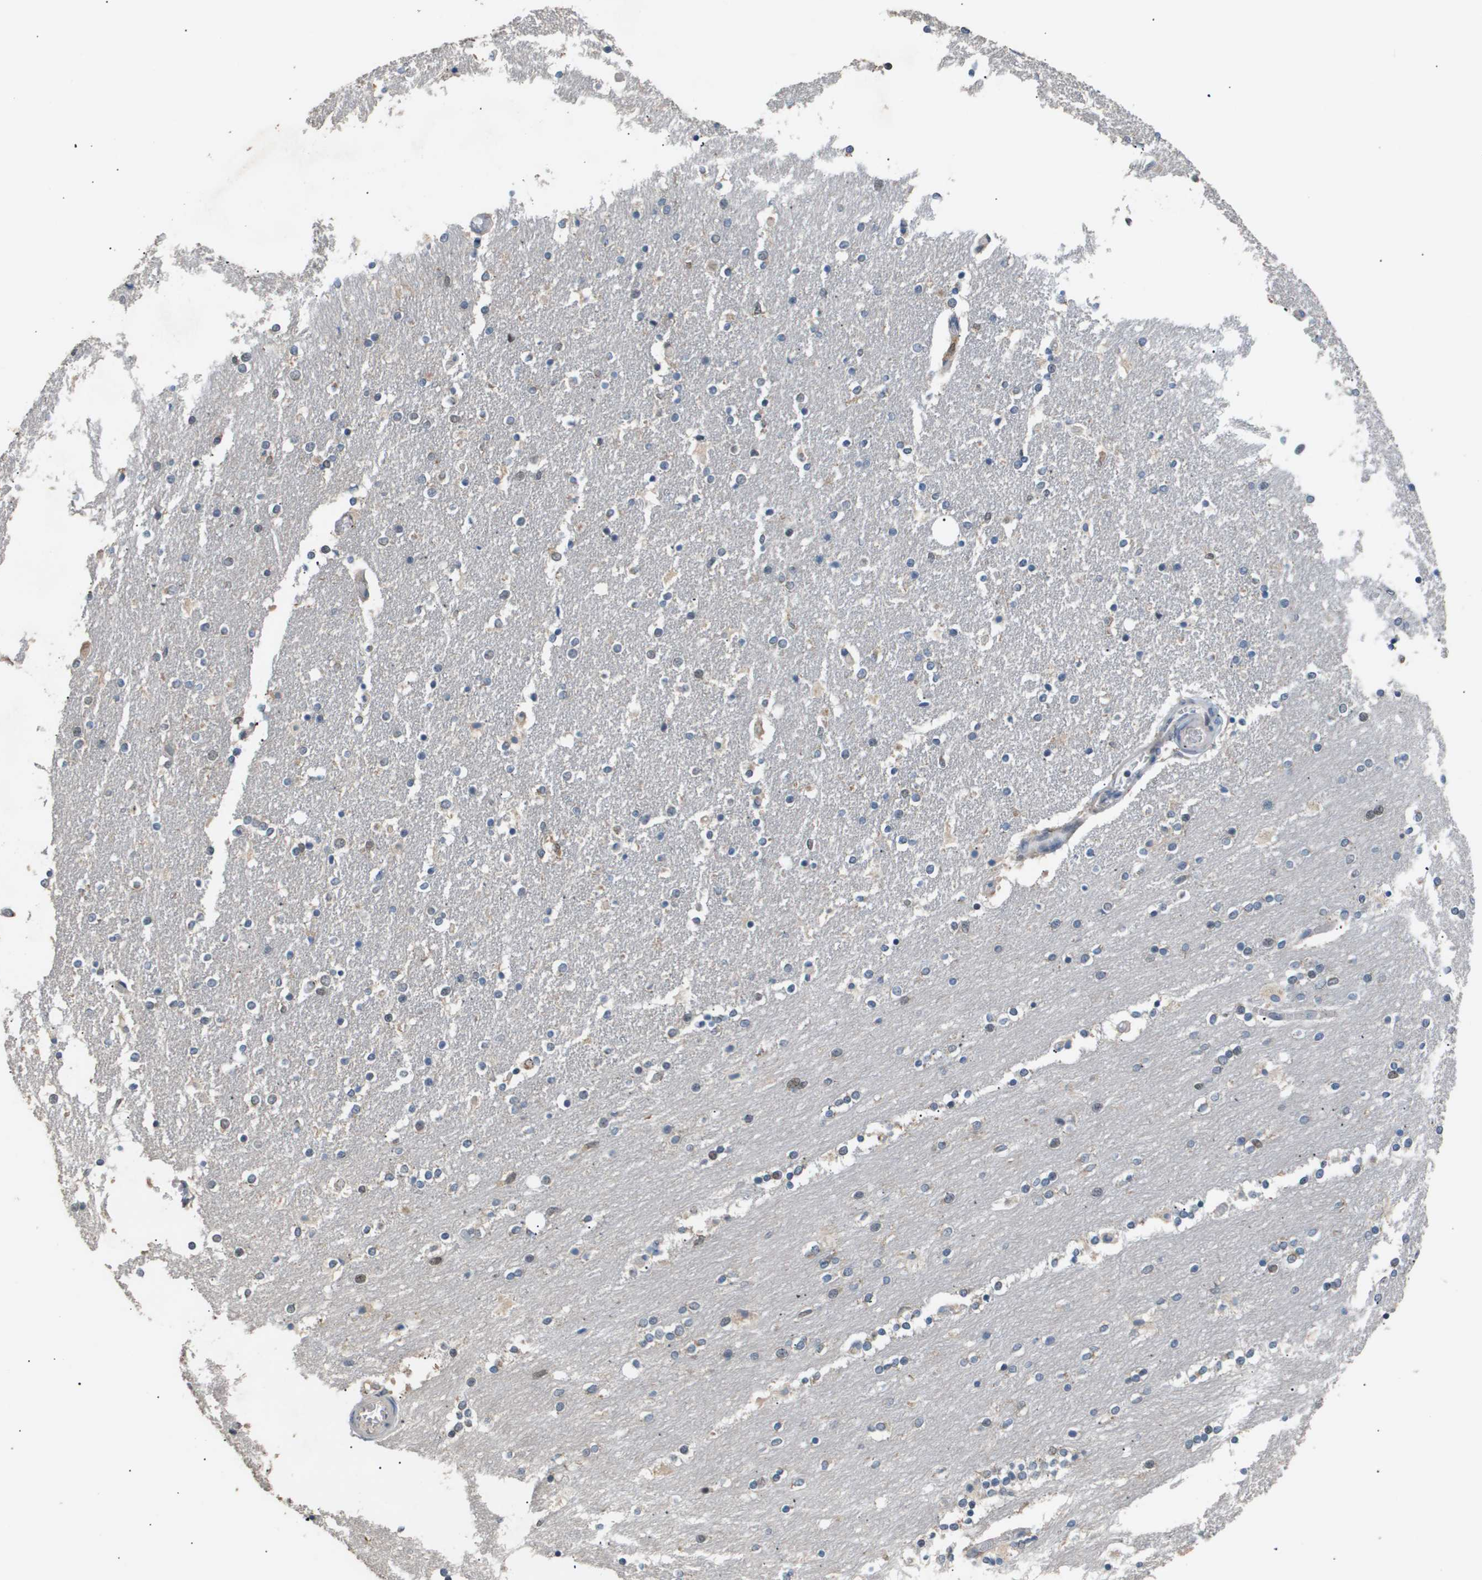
{"staining": {"intensity": "weak", "quantity": "<25%", "location": "nuclear"}, "tissue": "caudate", "cell_type": "Glial cells", "image_type": "normal", "snomed": [{"axis": "morphology", "description": "Normal tissue, NOS"}, {"axis": "topography", "description": "Lateral ventricle wall"}], "caption": "Image shows no protein positivity in glial cells of unremarkable caudate.", "gene": "AKR1A1", "patient": {"sex": "female", "age": 54}}